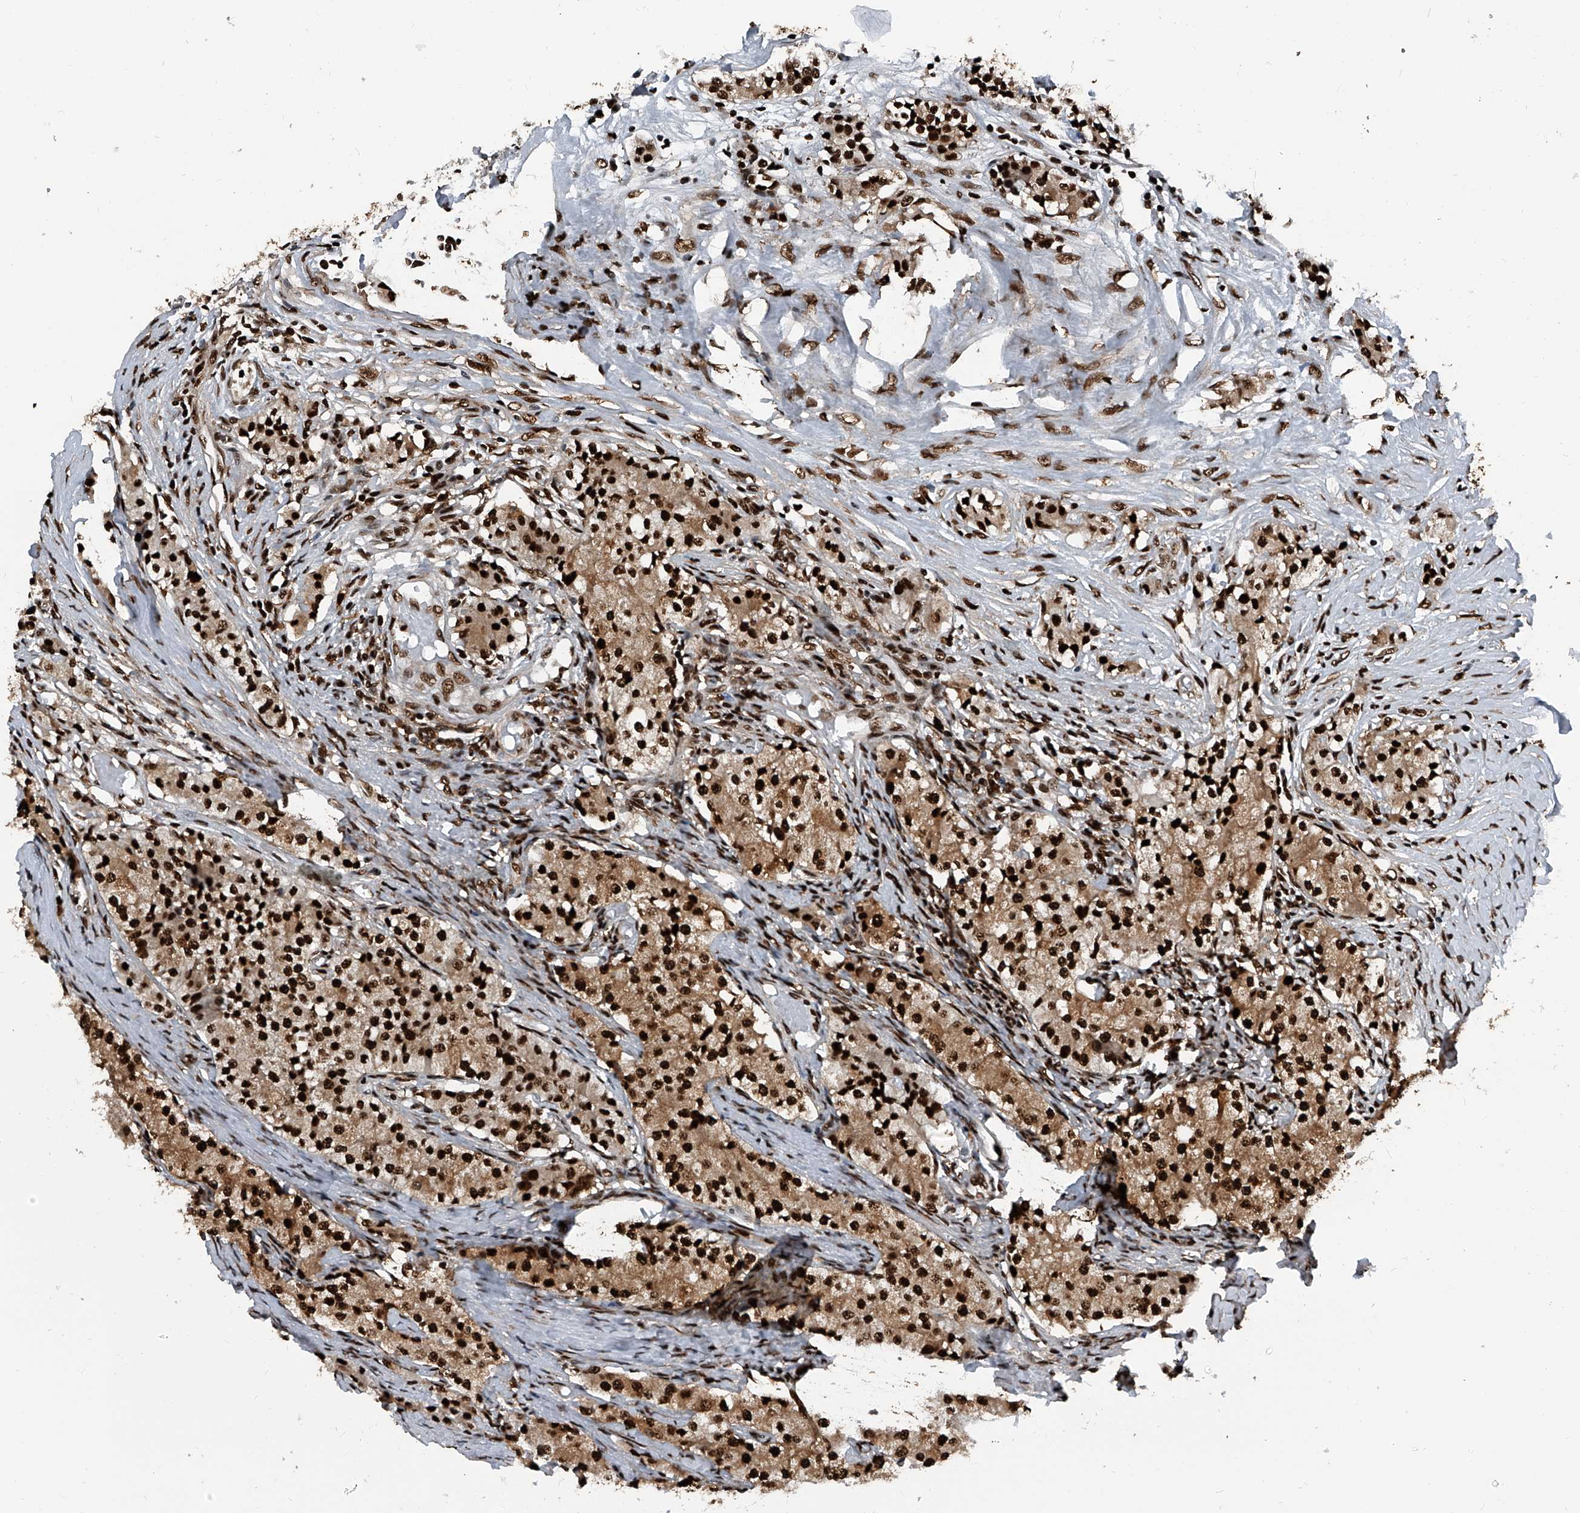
{"staining": {"intensity": "strong", "quantity": ">75%", "location": "cytoplasmic/membranous,nuclear"}, "tissue": "carcinoid", "cell_type": "Tumor cells", "image_type": "cancer", "snomed": [{"axis": "morphology", "description": "Carcinoid, malignant, NOS"}, {"axis": "topography", "description": "Colon"}], "caption": "There is high levels of strong cytoplasmic/membranous and nuclear staining in tumor cells of malignant carcinoid, as demonstrated by immunohistochemical staining (brown color).", "gene": "FKBP5", "patient": {"sex": "female", "age": 52}}